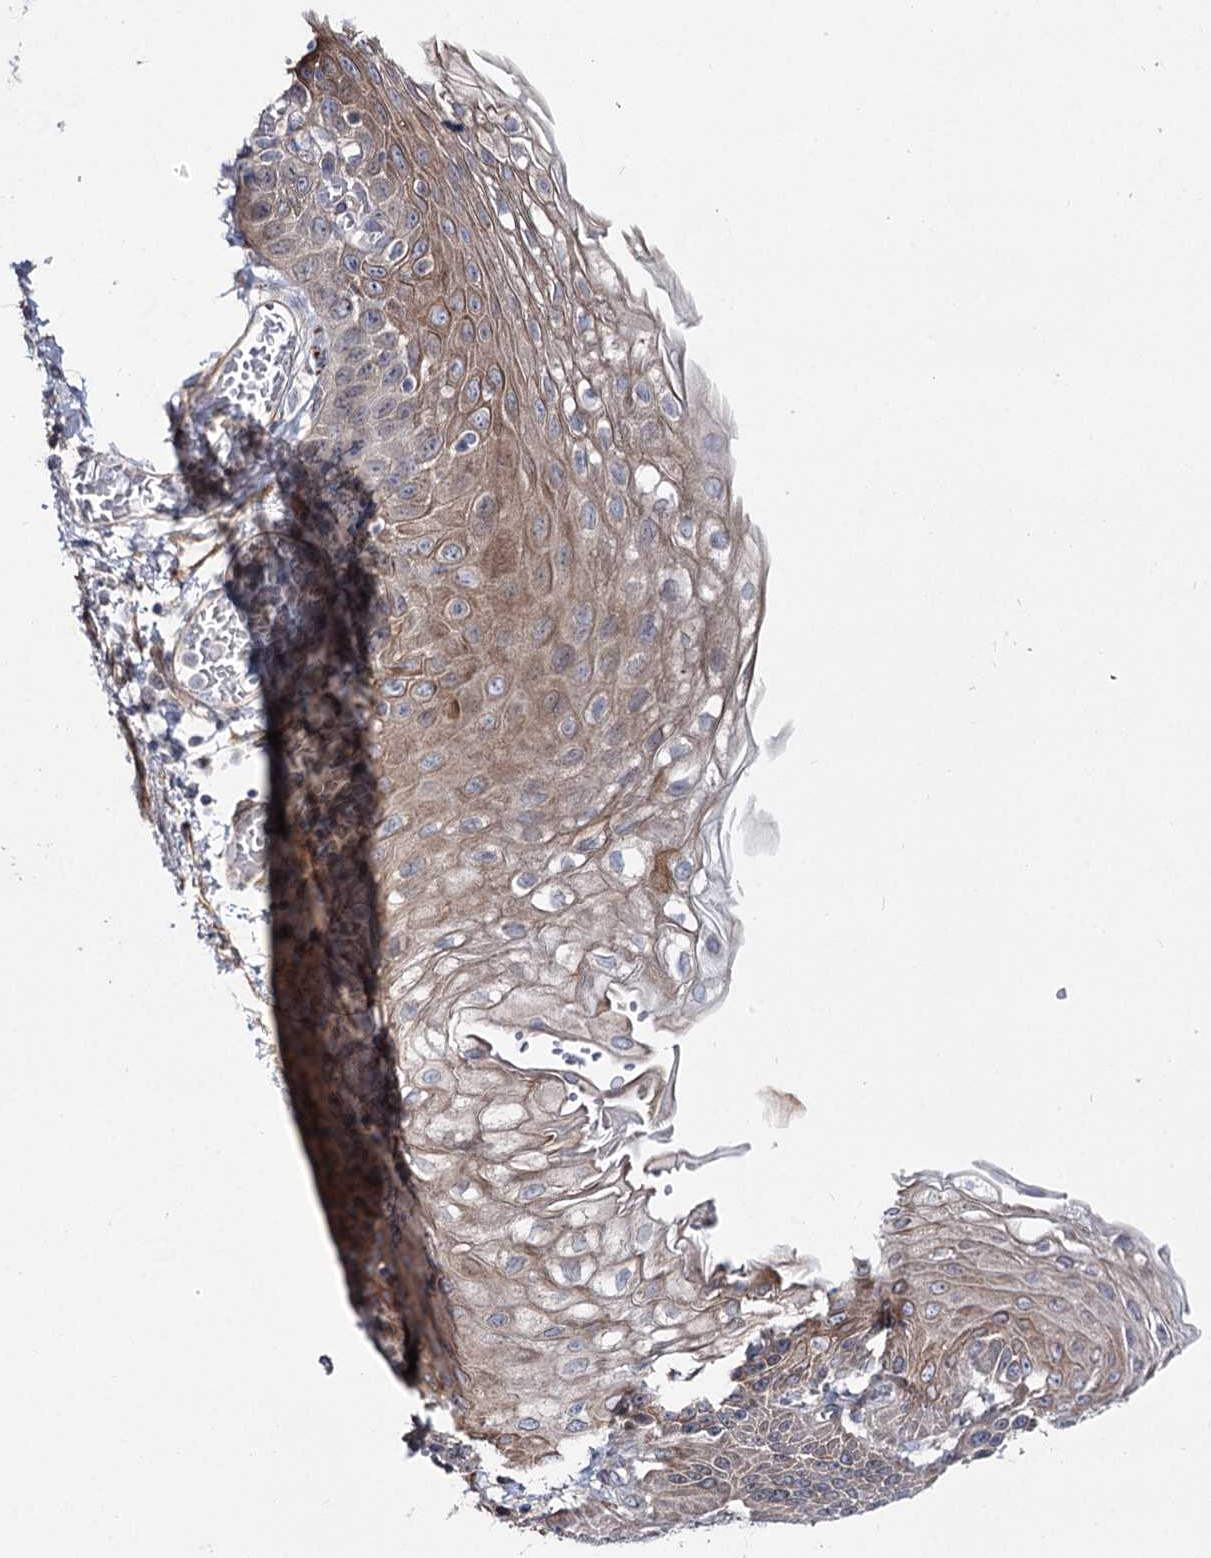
{"staining": {"intensity": "moderate", "quantity": "25%-75%", "location": "cytoplasmic/membranous"}, "tissue": "esophagus", "cell_type": "Squamous epithelial cells", "image_type": "normal", "snomed": [{"axis": "morphology", "description": "Normal tissue, NOS"}, {"axis": "topography", "description": "Esophagus"}], "caption": "The immunohistochemical stain shows moderate cytoplasmic/membranous positivity in squamous epithelial cells of benign esophagus. (DAB (3,3'-diaminobenzidine) IHC, brown staining for protein, blue staining for nuclei).", "gene": "SH3BP5L", "patient": {"sex": "male", "age": 81}}